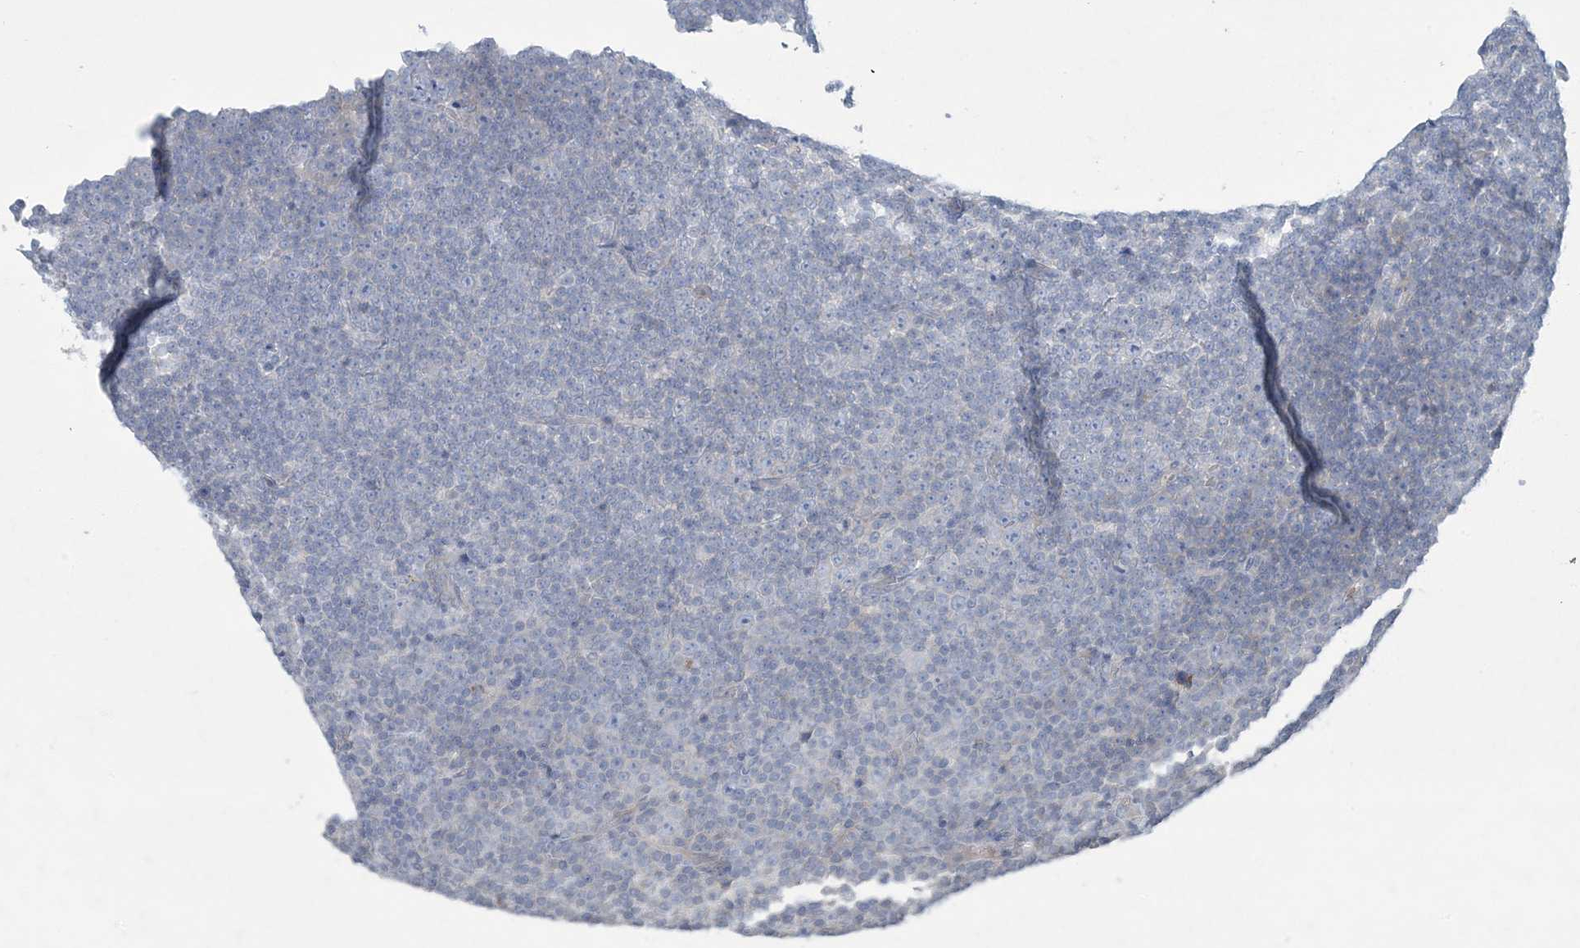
{"staining": {"intensity": "negative", "quantity": "none", "location": "none"}, "tissue": "lymphoma", "cell_type": "Tumor cells", "image_type": "cancer", "snomed": [{"axis": "morphology", "description": "Malignant lymphoma, non-Hodgkin's type, Low grade"}, {"axis": "topography", "description": "Lymph node"}], "caption": "Immunohistochemistry (IHC) micrograph of lymphoma stained for a protein (brown), which shows no positivity in tumor cells.", "gene": "KIF3A", "patient": {"sex": "female", "age": 67}}